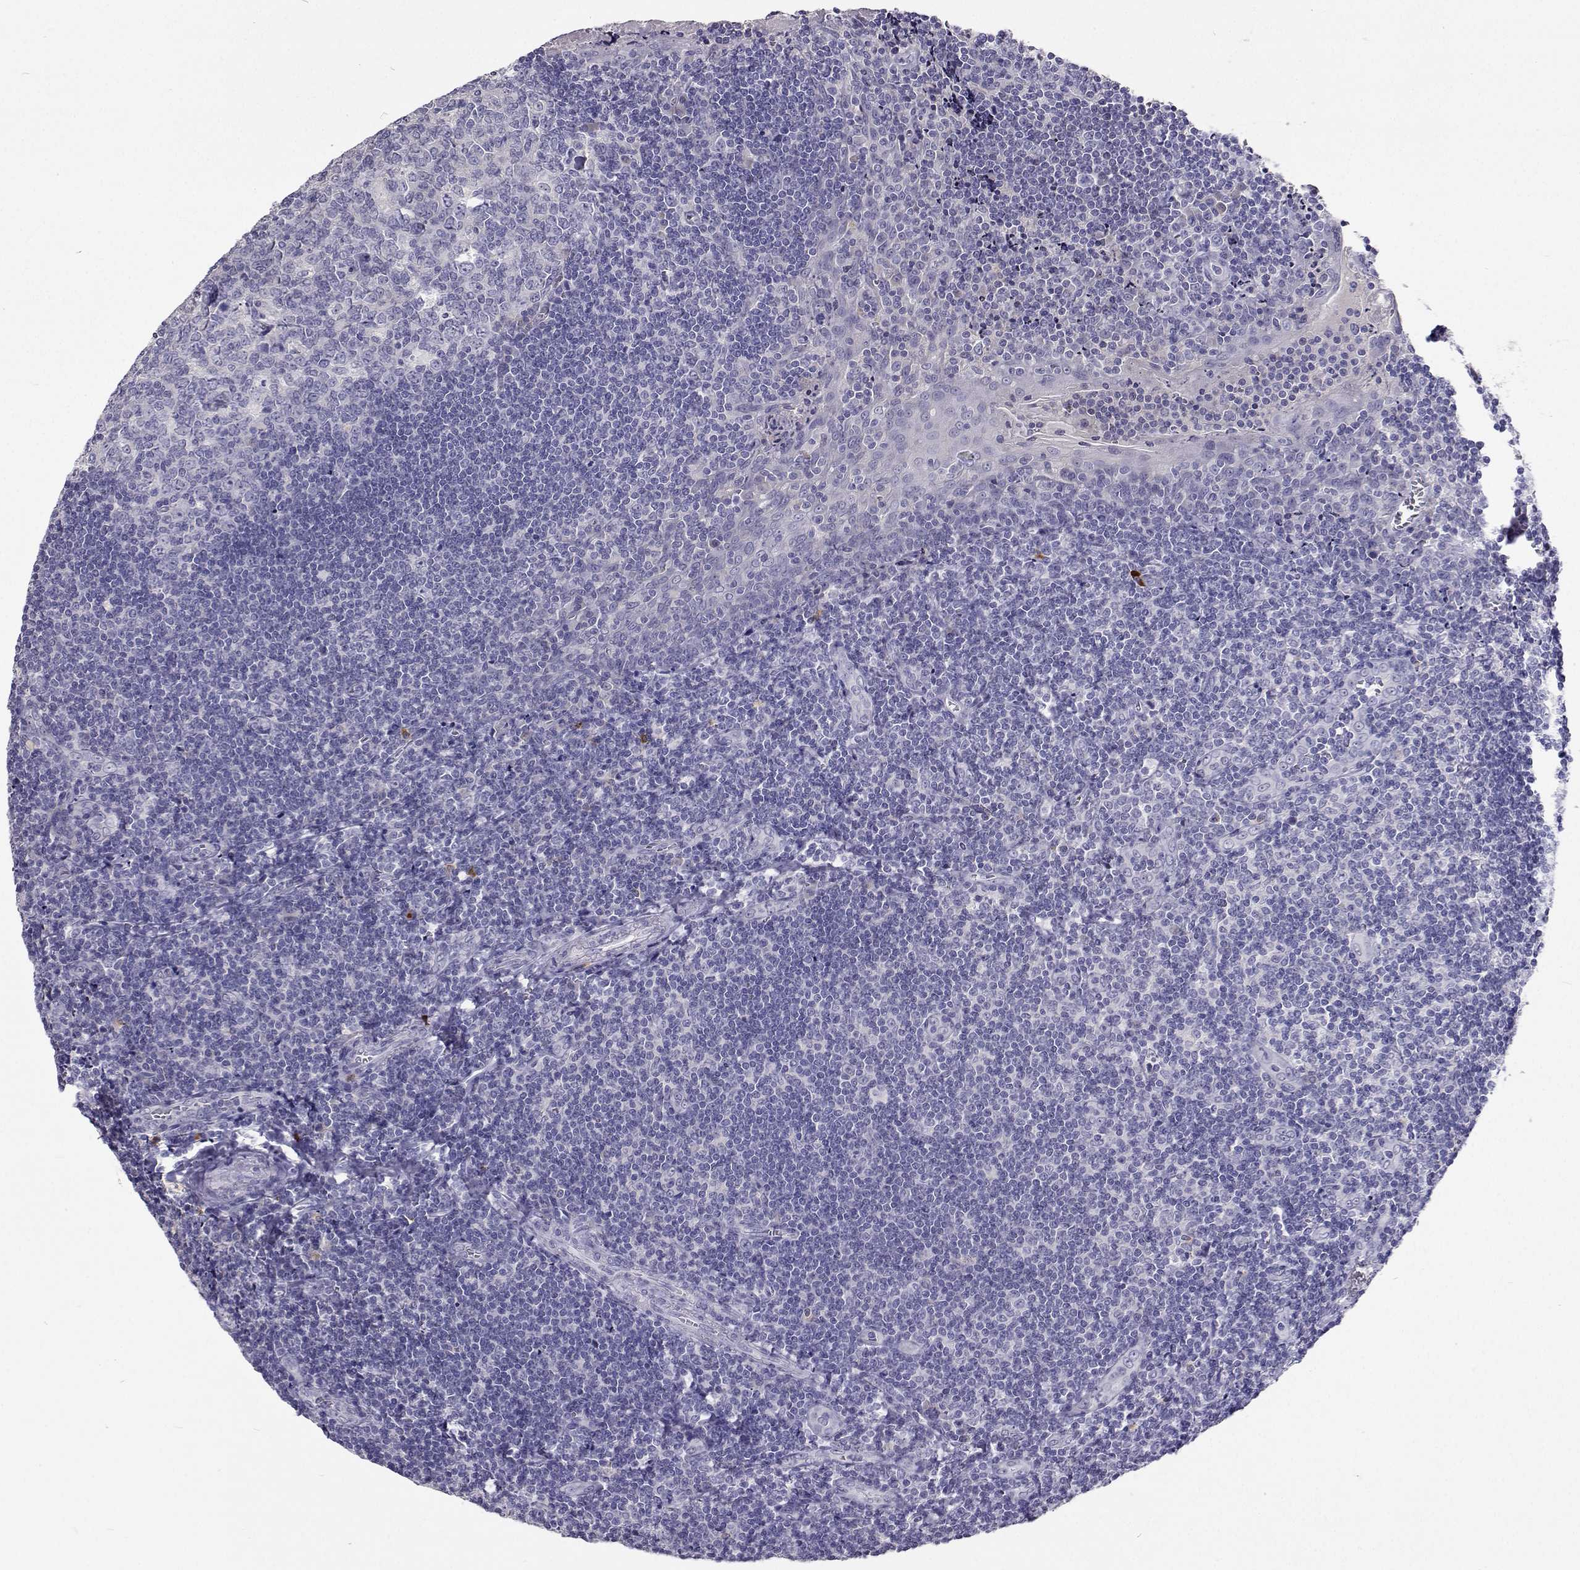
{"staining": {"intensity": "negative", "quantity": "none", "location": "none"}, "tissue": "tonsil", "cell_type": "Germinal center cells", "image_type": "normal", "snomed": [{"axis": "morphology", "description": "Normal tissue, NOS"}, {"axis": "morphology", "description": "Inflammation, NOS"}, {"axis": "topography", "description": "Tonsil"}], "caption": "High magnification brightfield microscopy of normal tonsil stained with DAB (brown) and counterstained with hematoxylin (blue): germinal center cells show no significant staining.", "gene": "CFAP44", "patient": {"sex": "female", "age": 31}}